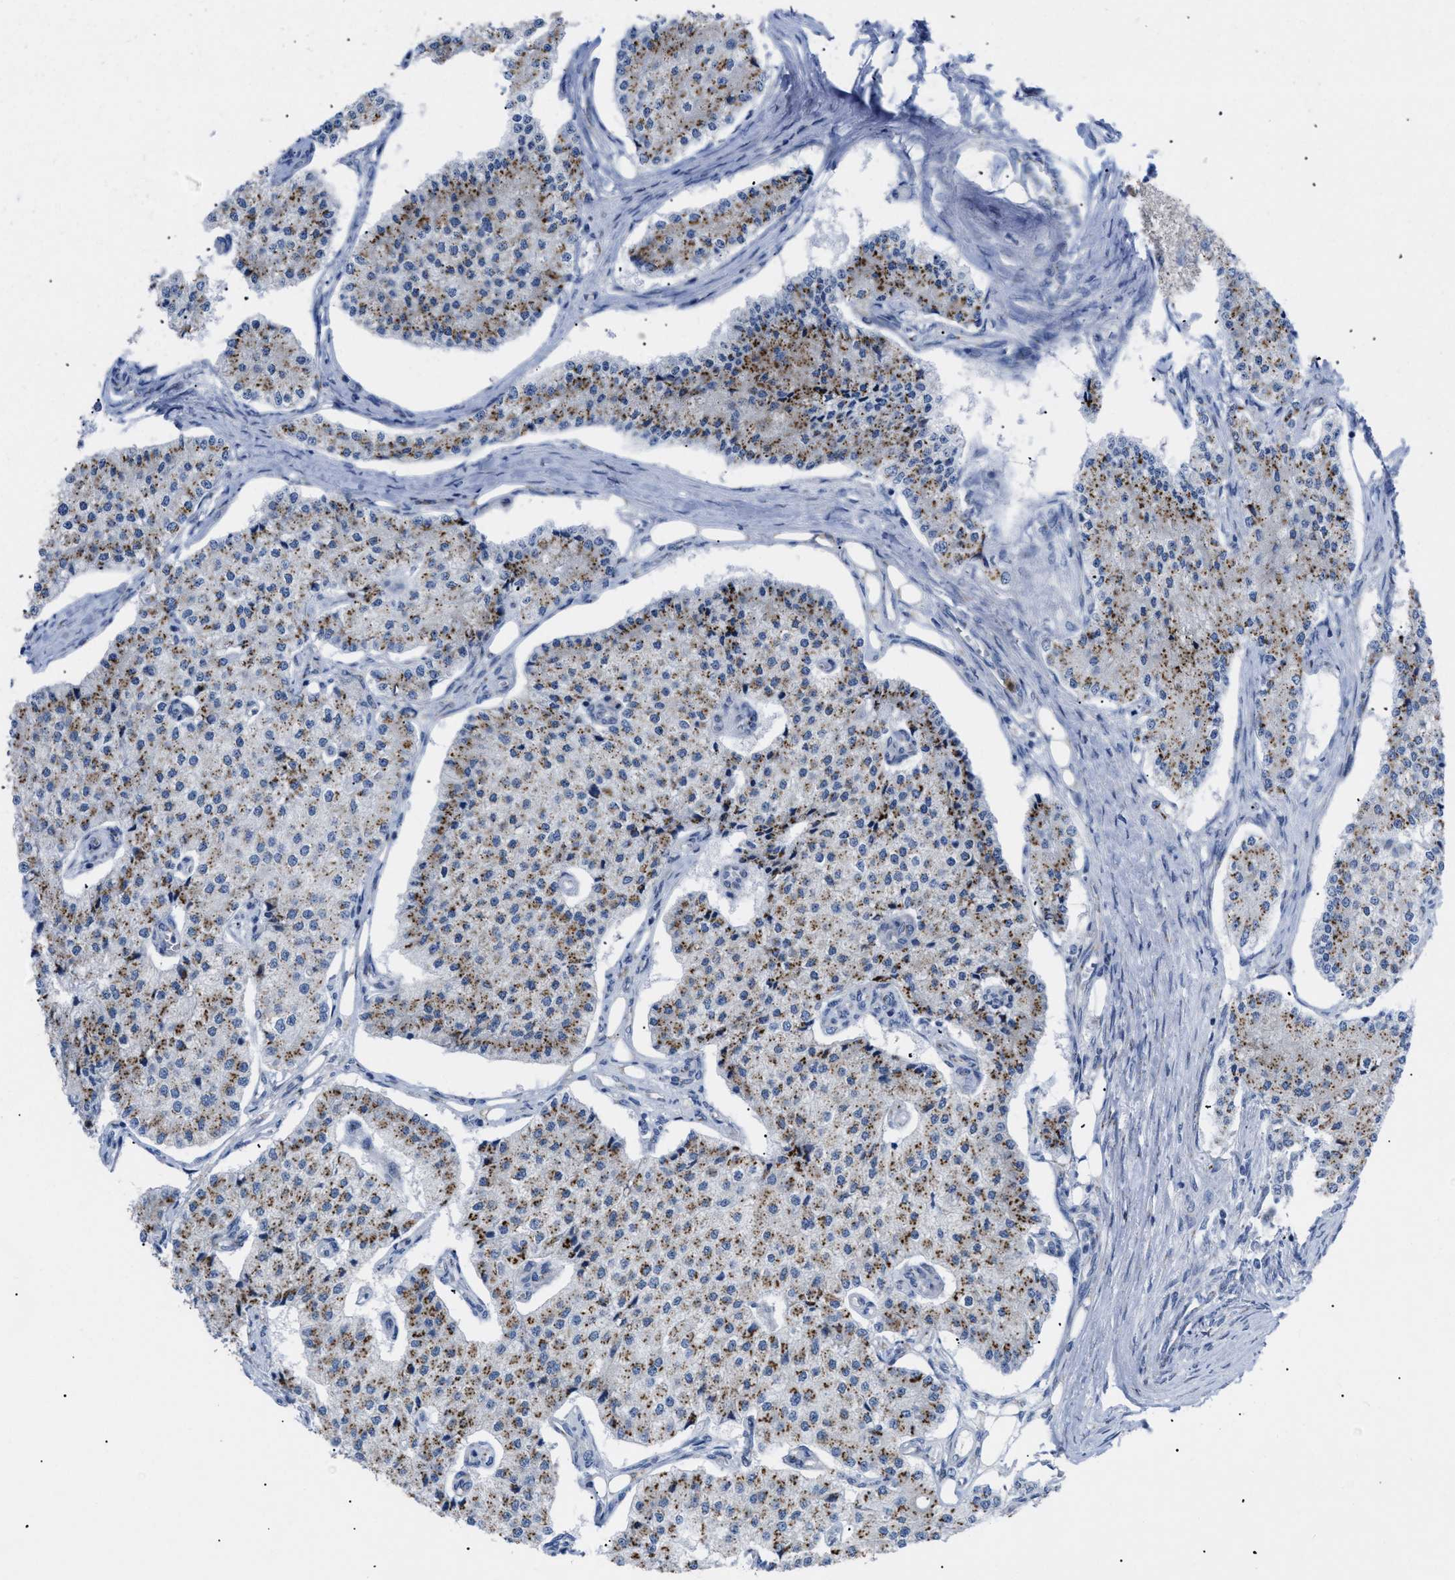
{"staining": {"intensity": "moderate", "quantity": ">75%", "location": "cytoplasmic/membranous"}, "tissue": "carcinoid", "cell_type": "Tumor cells", "image_type": "cancer", "snomed": [{"axis": "morphology", "description": "Carcinoid, malignant, NOS"}, {"axis": "topography", "description": "Colon"}], "caption": "Malignant carcinoid stained with a brown dye reveals moderate cytoplasmic/membranous positive staining in about >75% of tumor cells.", "gene": "TMEM17", "patient": {"sex": "female", "age": 52}}